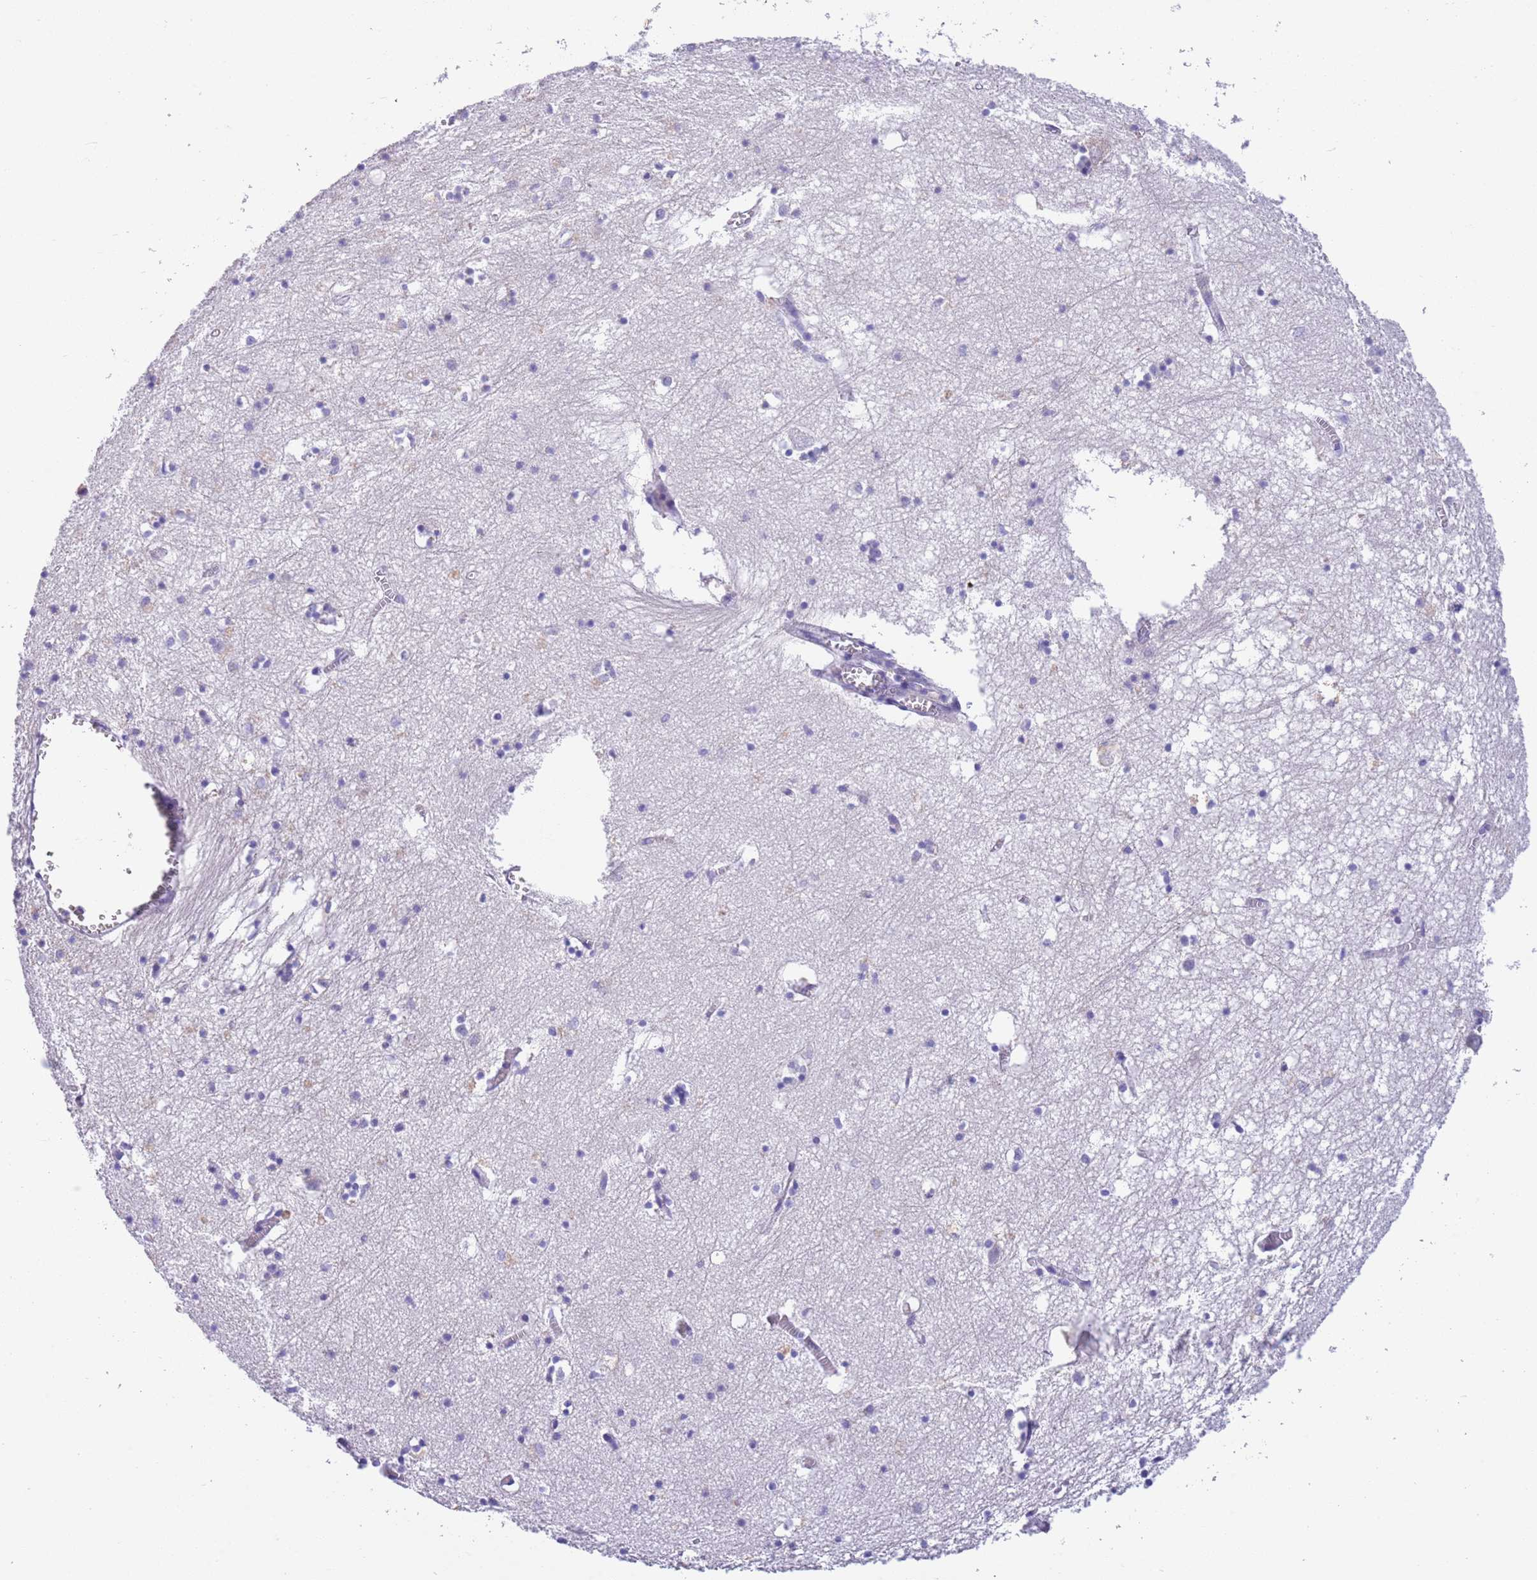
{"staining": {"intensity": "negative", "quantity": "none", "location": "none"}, "tissue": "hippocampus", "cell_type": "Glial cells", "image_type": "normal", "snomed": [{"axis": "morphology", "description": "Normal tissue, NOS"}, {"axis": "topography", "description": "Hippocampus"}], "caption": "IHC of benign human hippocampus exhibits no staining in glial cells. (DAB (3,3'-diaminobenzidine) IHC visualized using brightfield microscopy, high magnification).", "gene": "IGFL4", "patient": {"sex": "male", "age": 70}}